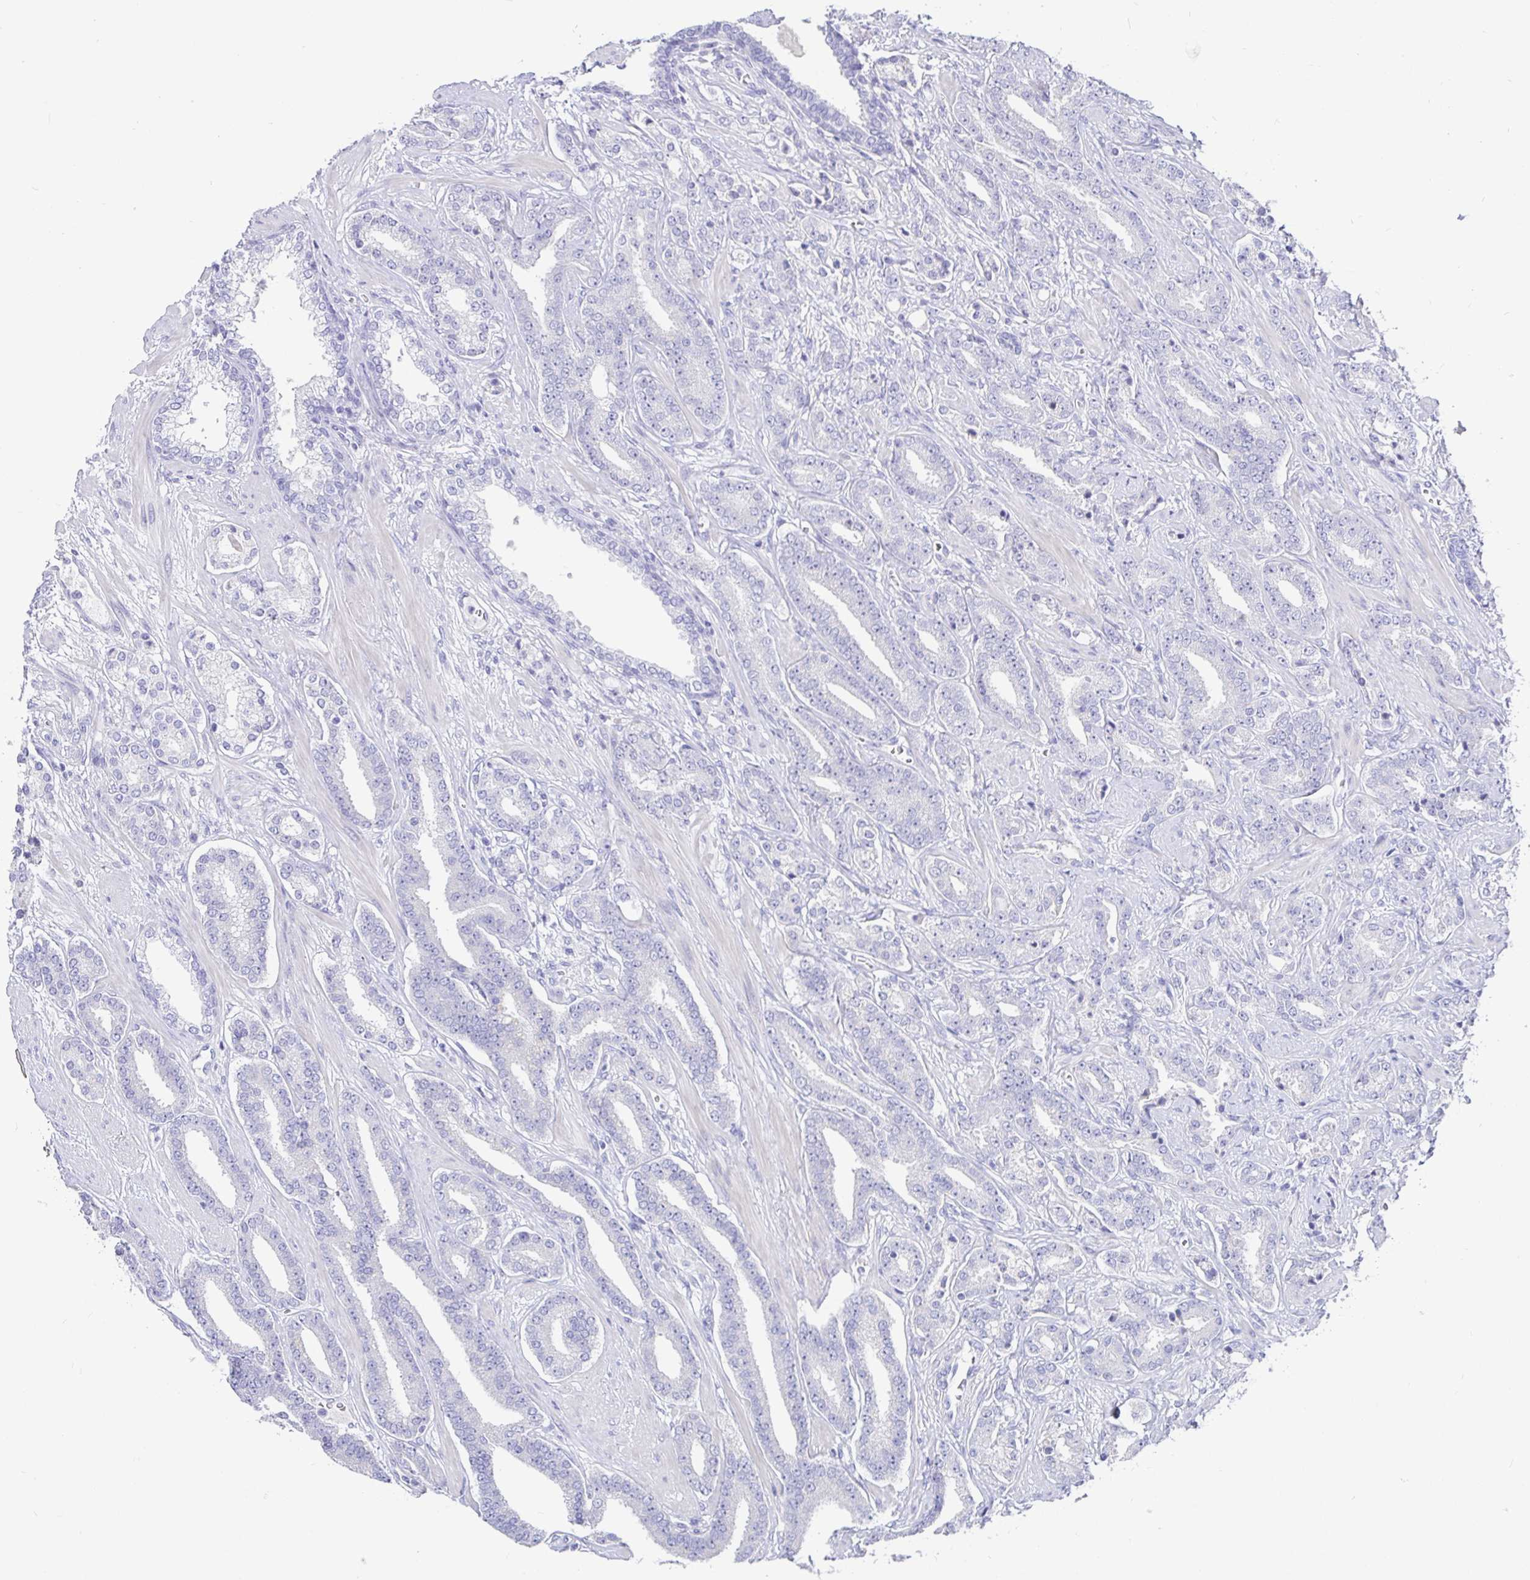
{"staining": {"intensity": "negative", "quantity": "none", "location": "none"}, "tissue": "prostate cancer", "cell_type": "Tumor cells", "image_type": "cancer", "snomed": [{"axis": "morphology", "description": "Adenocarcinoma, High grade"}, {"axis": "topography", "description": "Prostate"}], "caption": "Tumor cells are negative for protein expression in human prostate cancer (high-grade adenocarcinoma).", "gene": "TPTE", "patient": {"sex": "male", "age": 60}}